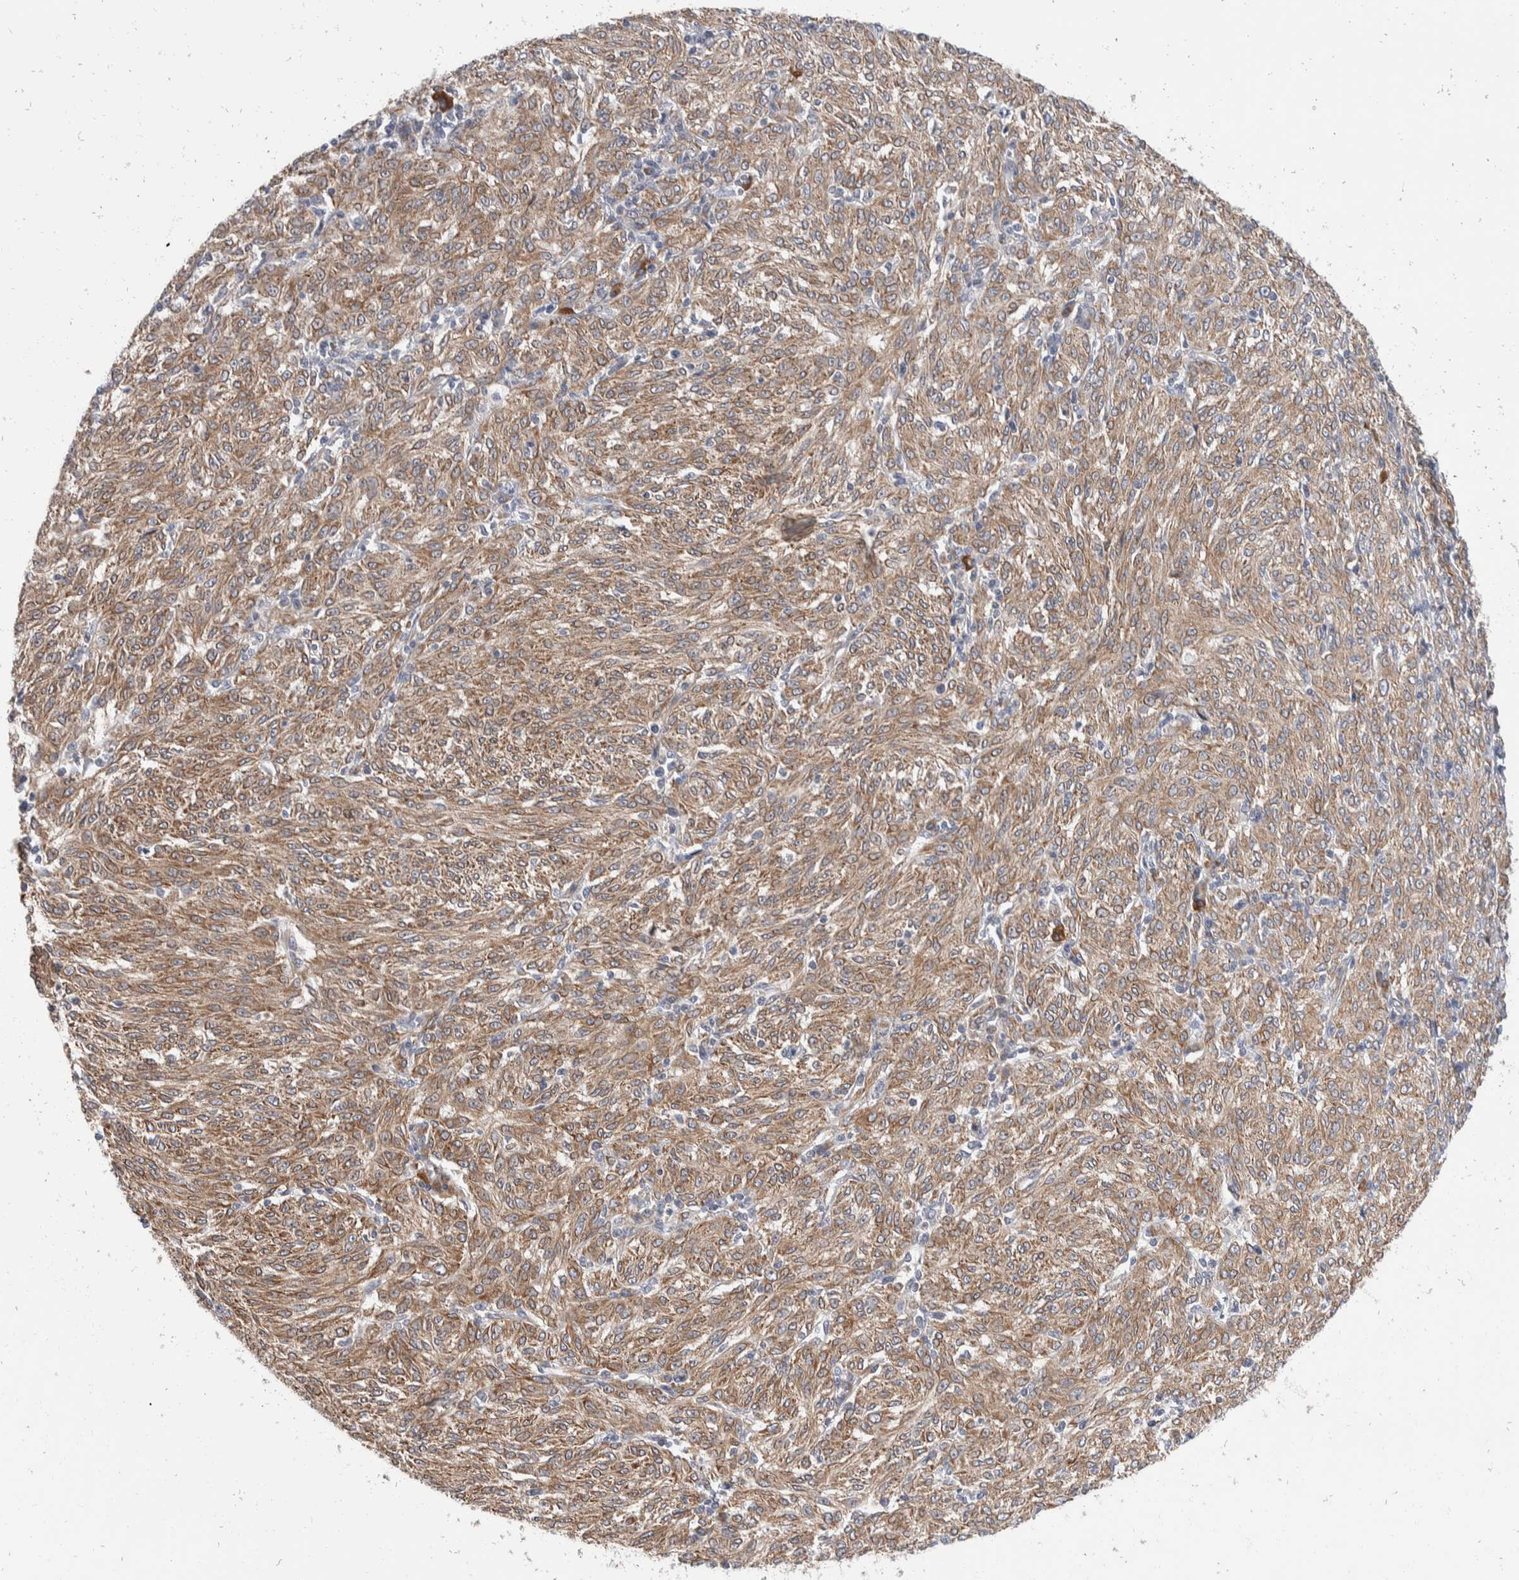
{"staining": {"intensity": "moderate", "quantity": ">75%", "location": "cytoplasmic/membranous"}, "tissue": "melanoma", "cell_type": "Tumor cells", "image_type": "cancer", "snomed": [{"axis": "morphology", "description": "Malignant melanoma, NOS"}, {"axis": "topography", "description": "Skin"}], "caption": "Melanoma was stained to show a protein in brown. There is medium levels of moderate cytoplasmic/membranous expression in approximately >75% of tumor cells.", "gene": "TMEM245", "patient": {"sex": "female", "age": 72}}